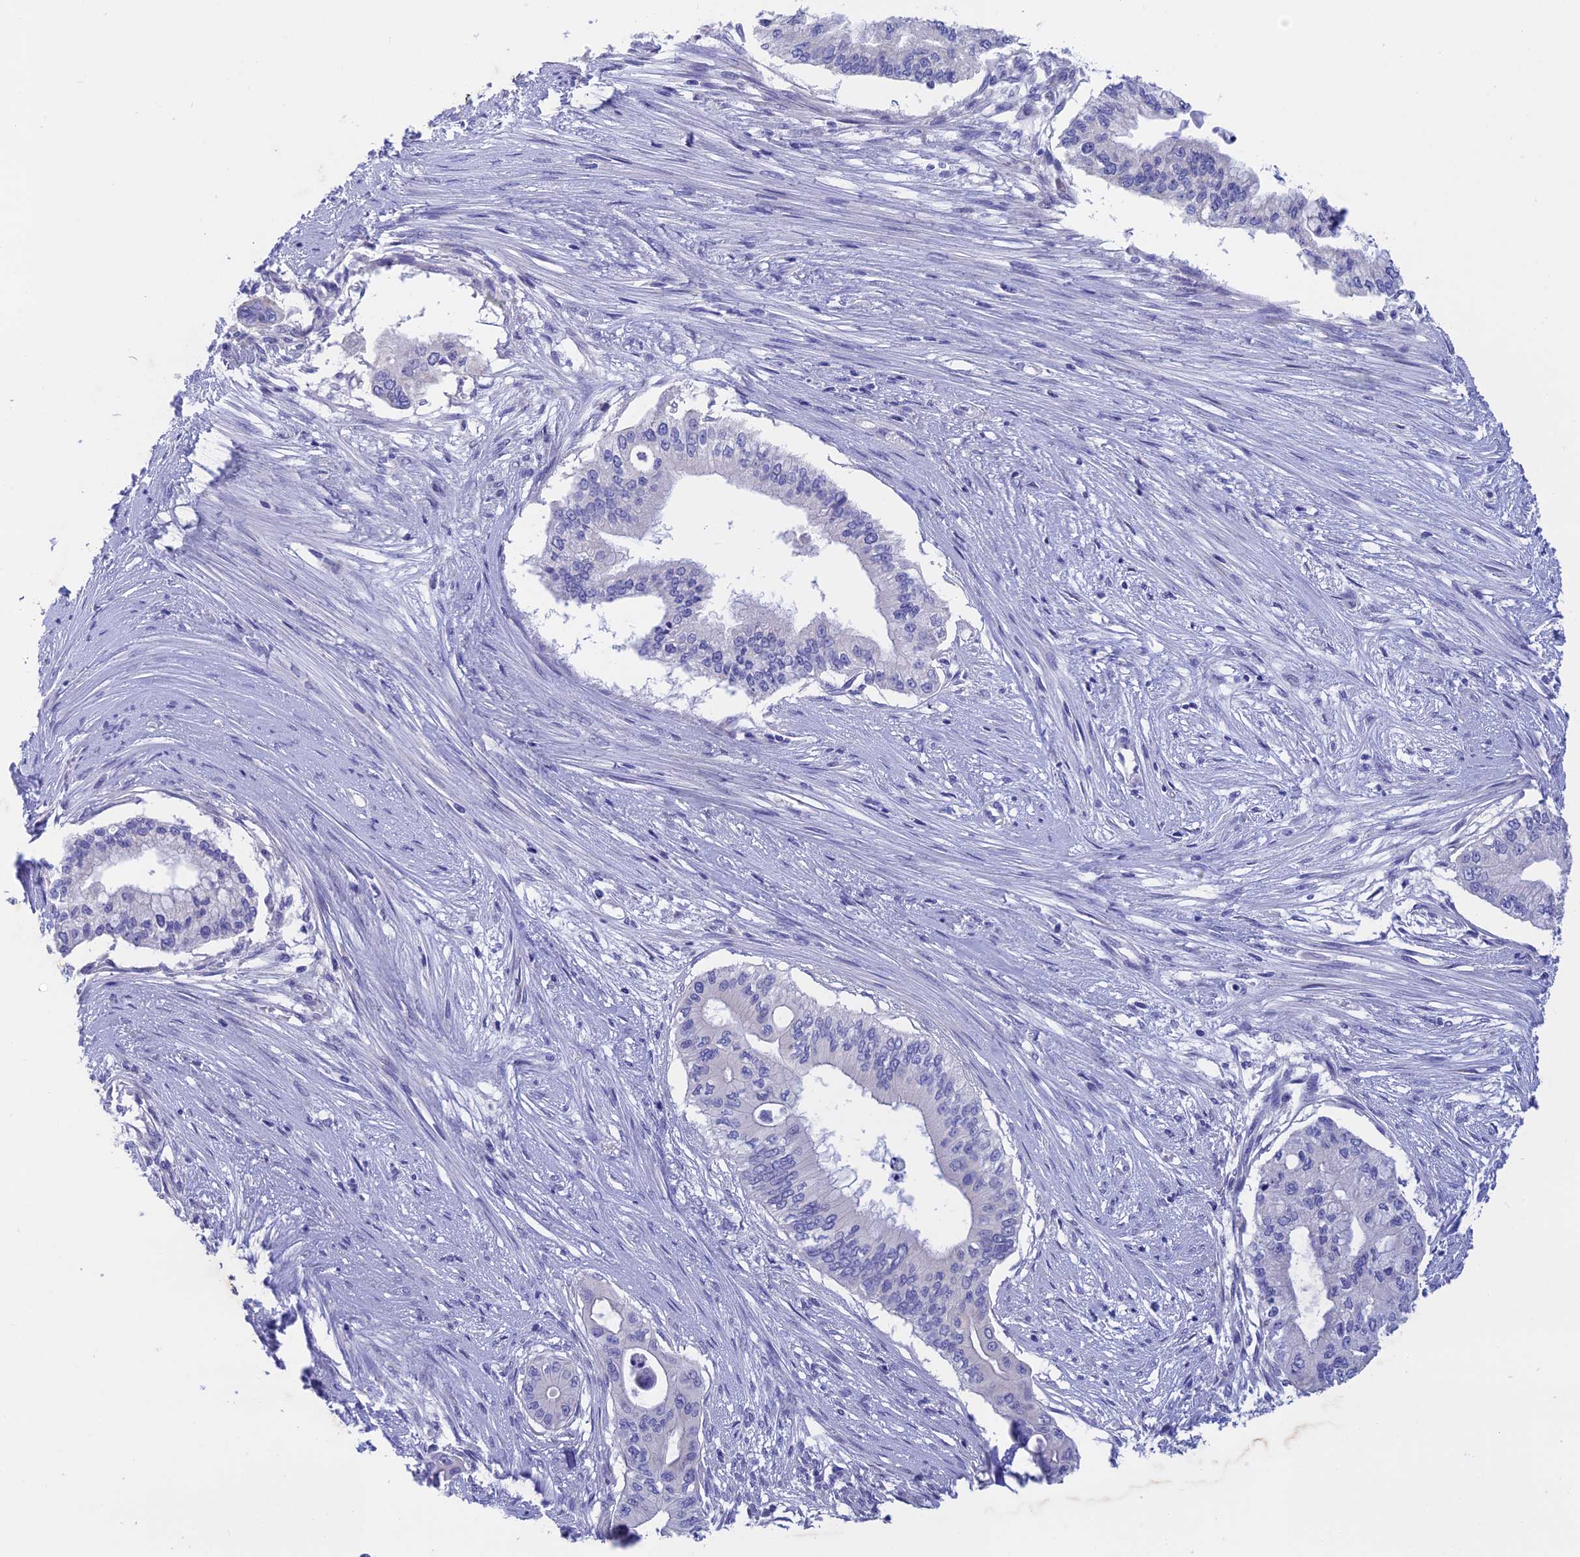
{"staining": {"intensity": "negative", "quantity": "none", "location": "none"}, "tissue": "pancreatic cancer", "cell_type": "Tumor cells", "image_type": "cancer", "snomed": [{"axis": "morphology", "description": "Adenocarcinoma, NOS"}, {"axis": "topography", "description": "Pancreas"}], "caption": "High power microscopy image of an IHC image of pancreatic cancer (adenocarcinoma), revealing no significant staining in tumor cells.", "gene": "BTBD19", "patient": {"sex": "male", "age": 46}}